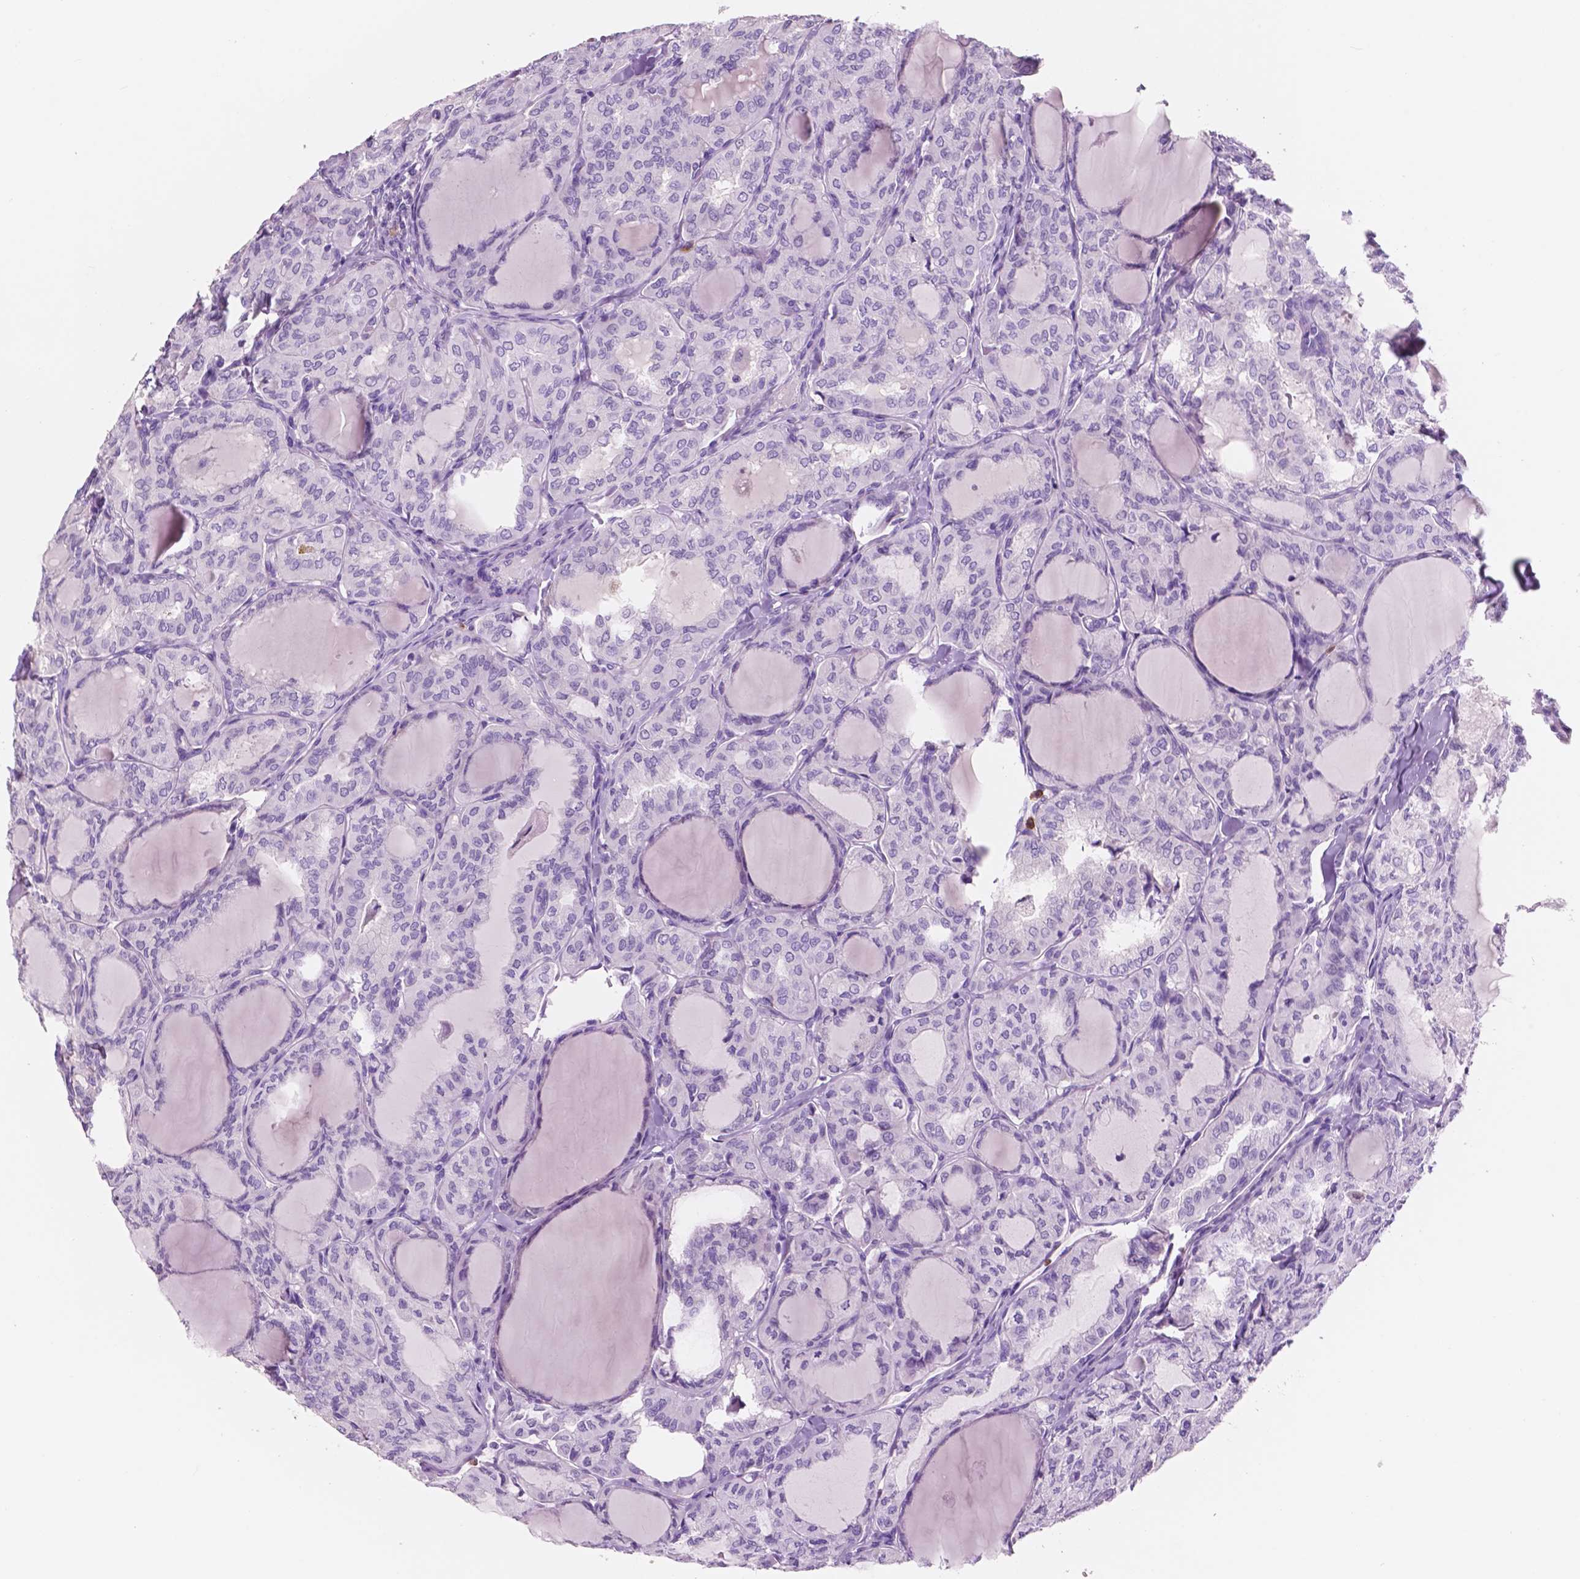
{"staining": {"intensity": "negative", "quantity": "none", "location": "none"}, "tissue": "thyroid cancer", "cell_type": "Tumor cells", "image_type": "cancer", "snomed": [{"axis": "morphology", "description": "Papillary adenocarcinoma, NOS"}, {"axis": "topography", "description": "Thyroid gland"}], "caption": "The micrograph demonstrates no staining of tumor cells in thyroid cancer. (Immunohistochemistry, brightfield microscopy, high magnification).", "gene": "CUZD1", "patient": {"sex": "male", "age": 20}}